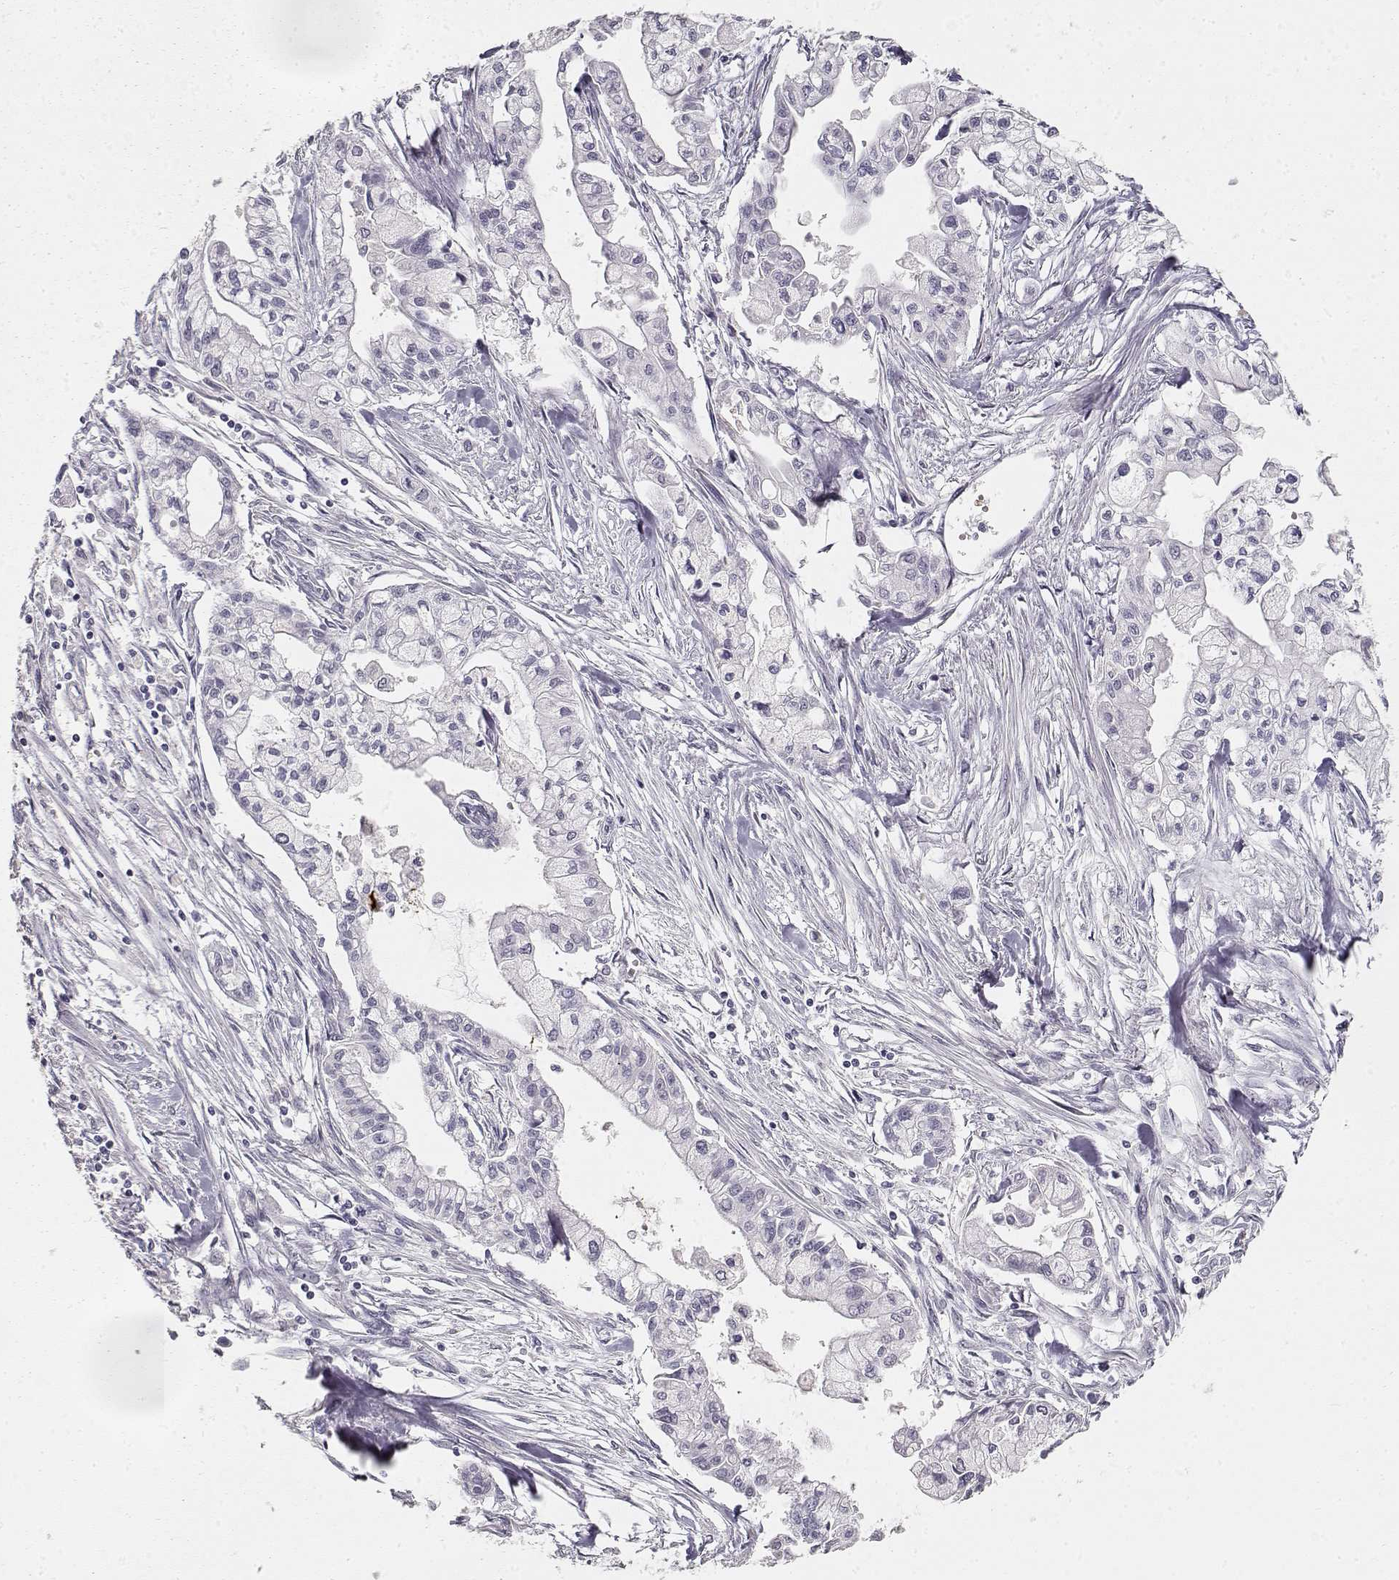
{"staining": {"intensity": "negative", "quantity": "none", "location": "none"}, "tissue": "pancreatic cancer", "cell_type": "Tumor cells", "image_type": "cancer", "snomed": [{"axis": "morphology", "description": "Adenocarcinoma, NOS"}, {"axis": "topography", "description": "Pancreas"}], "caption": "Immunohistochemistry of human pancreatic cancer (adenocarcinoma) reveals no staining in tumor cells.", "gene": "TPH2", "patient": {"sex": "male", "age": 54}}